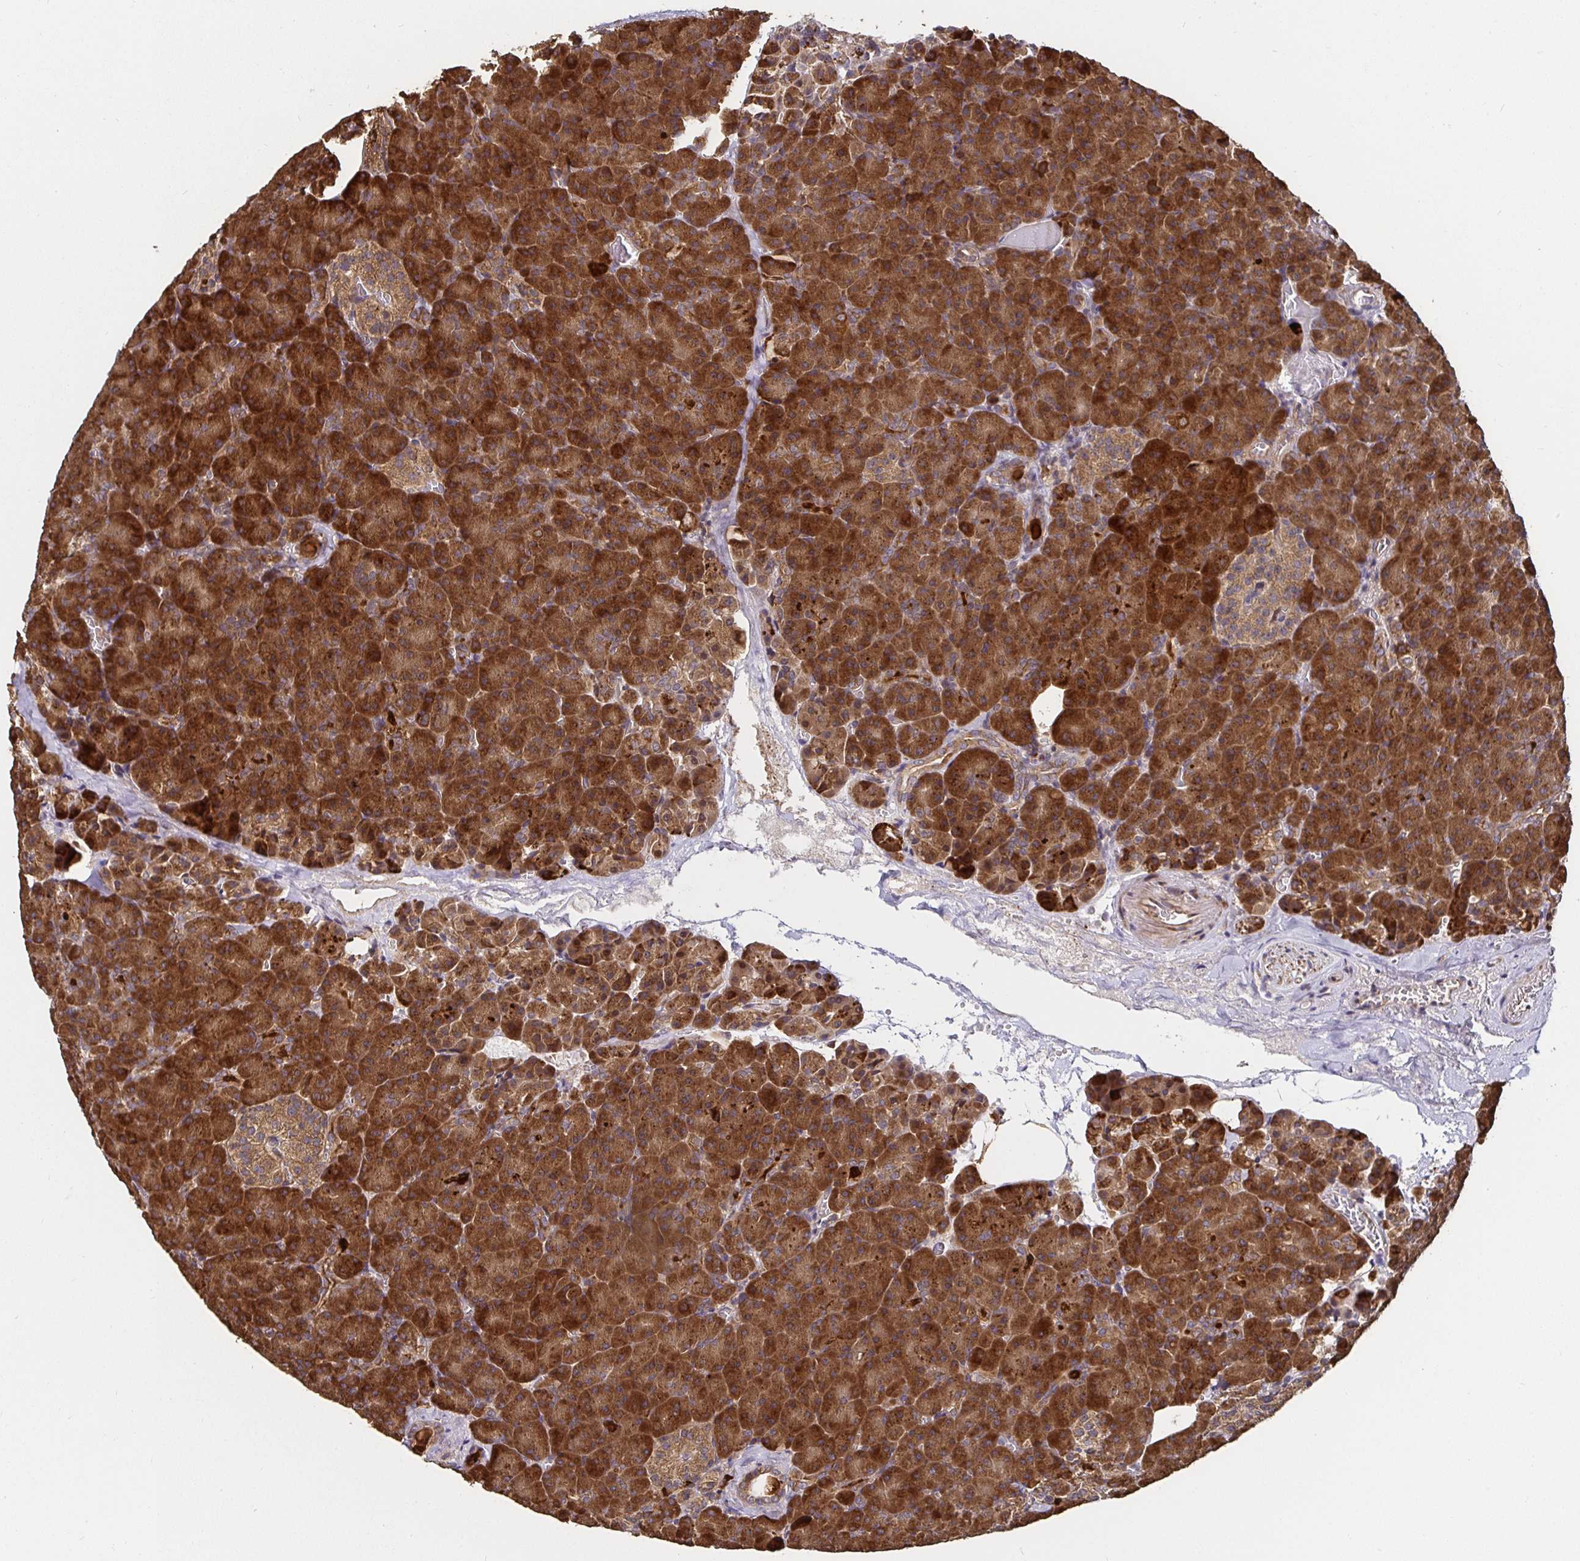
{"staining": {"intensity": "strong", "quantity": ">75%", "location": "cytoplasmic/membranous"}, "tissue": "pancreas", "cell_type": "Exocrine glandular cells", "image_type": "normal", "snomed": [{"axis": "morphology", "description": "Normal tissue, NOS"}, {"axis": "topography", "description": "Pancreas"}], "caption": "Immunohistochemistry (IHC) (DAB) staining of benign pancreas displays strong cytoplasmic/membranous protein expression in about >75% of exocrine glandular cells. The staining was performed using DAB to visualize the protein expression in brown, while the nuclei were stained in blue with hematoxylin (Magnification: 20x).", "gene": "MLST8", "patient": {"sex": "female", "age": 74}}